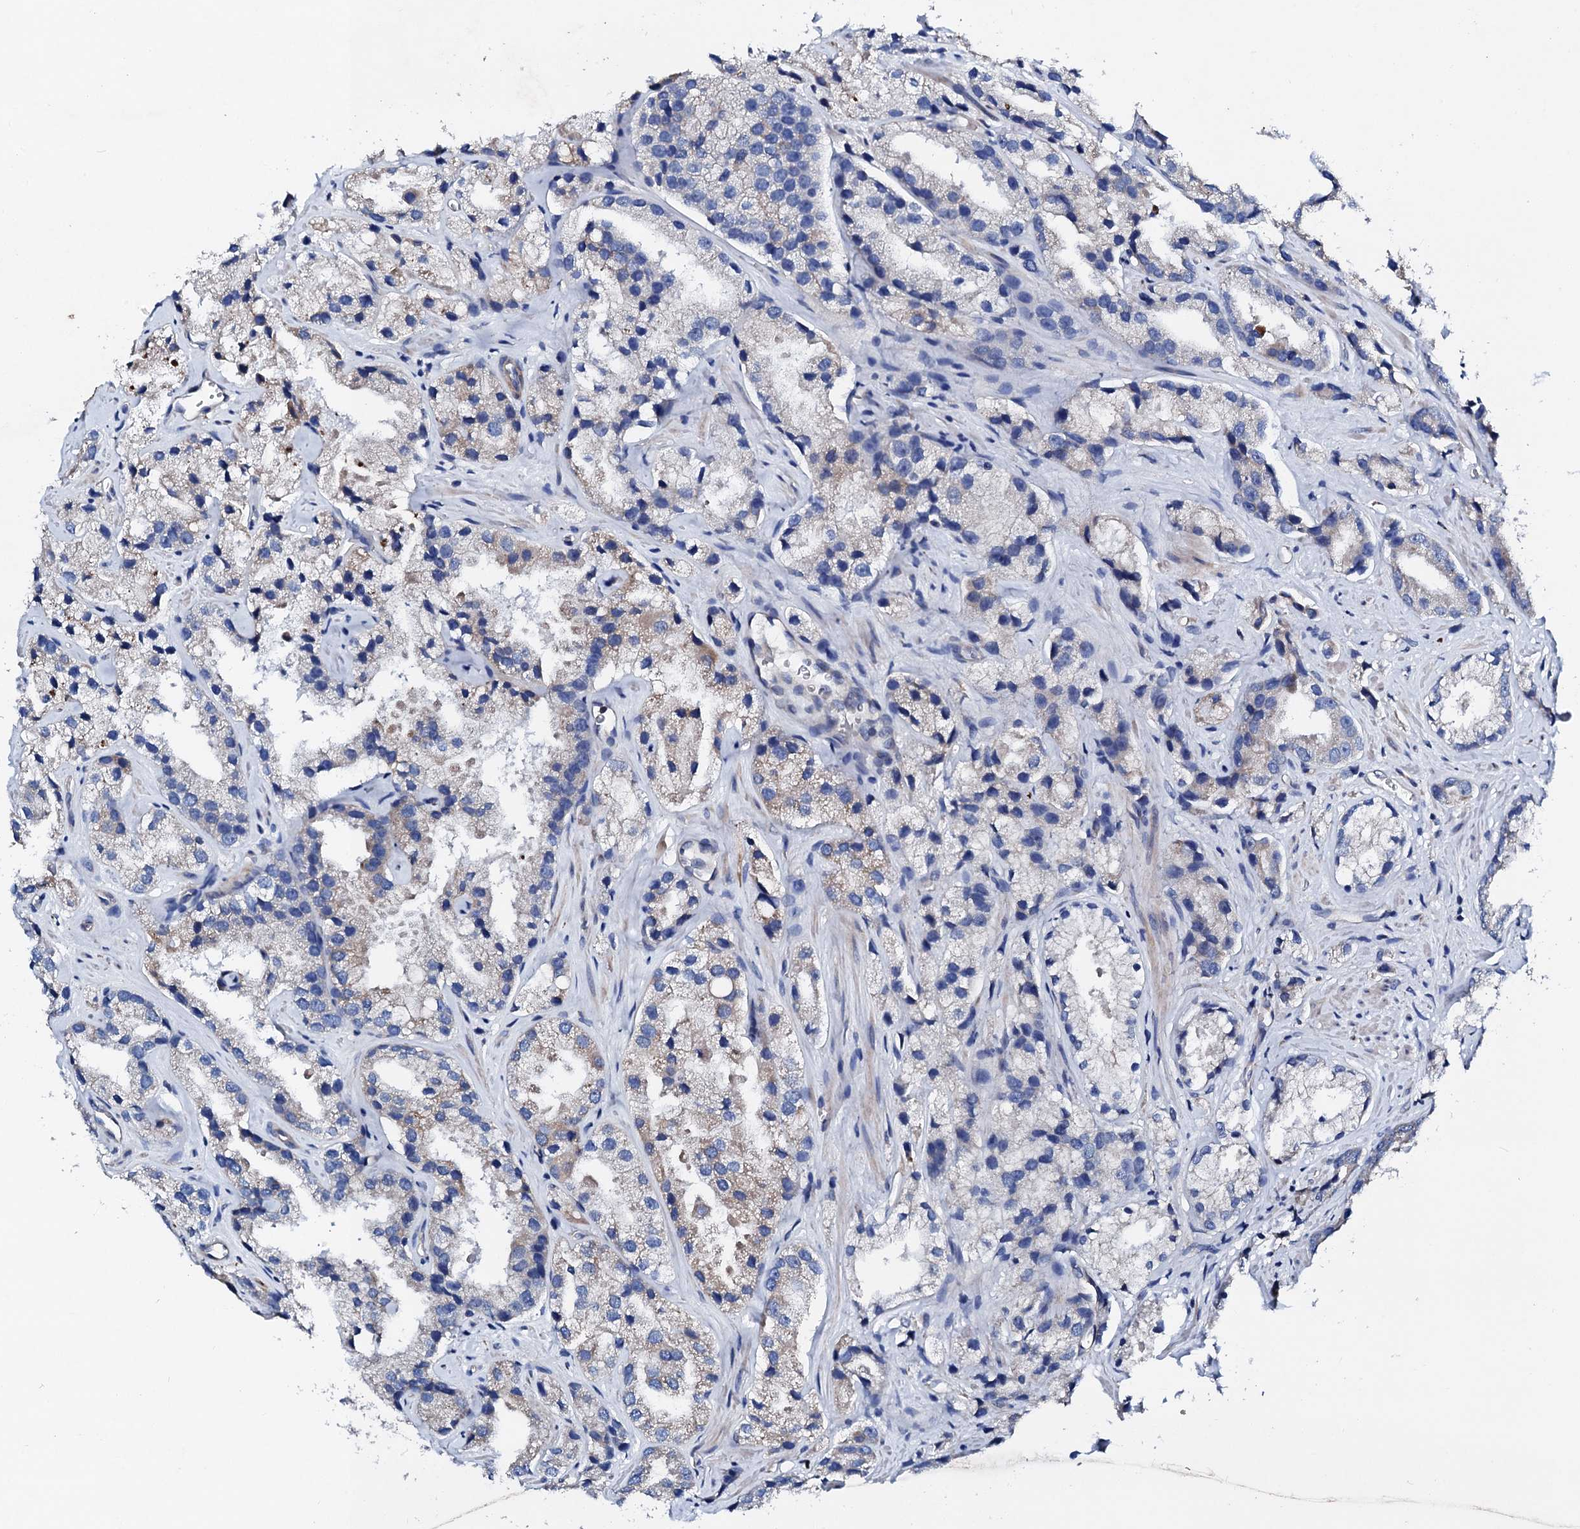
{"staining": {"intensity": "weak", "quantity": "<25%", "location": "cytoplasmic/membranous"}, "tissue": "prostate cancer", "cell_type": "Tumor cells", "image_type": "cancer", "snomed": [{"axis": "morphology", "description": "Adenocarcinoma, High grade"}, {"axis": "topography", "description": "Prostate"}], "caption": "This micrograph is of adenocarcinoma (high-grade) (prostate) stained with immunohistochemistry (IHC) to label a protein in brown with the nuclei are counter-stained blue. There is no positivity in tumor cells.", "gene": "KLHL32", "patient": {"sex": "male", "age": 66}}